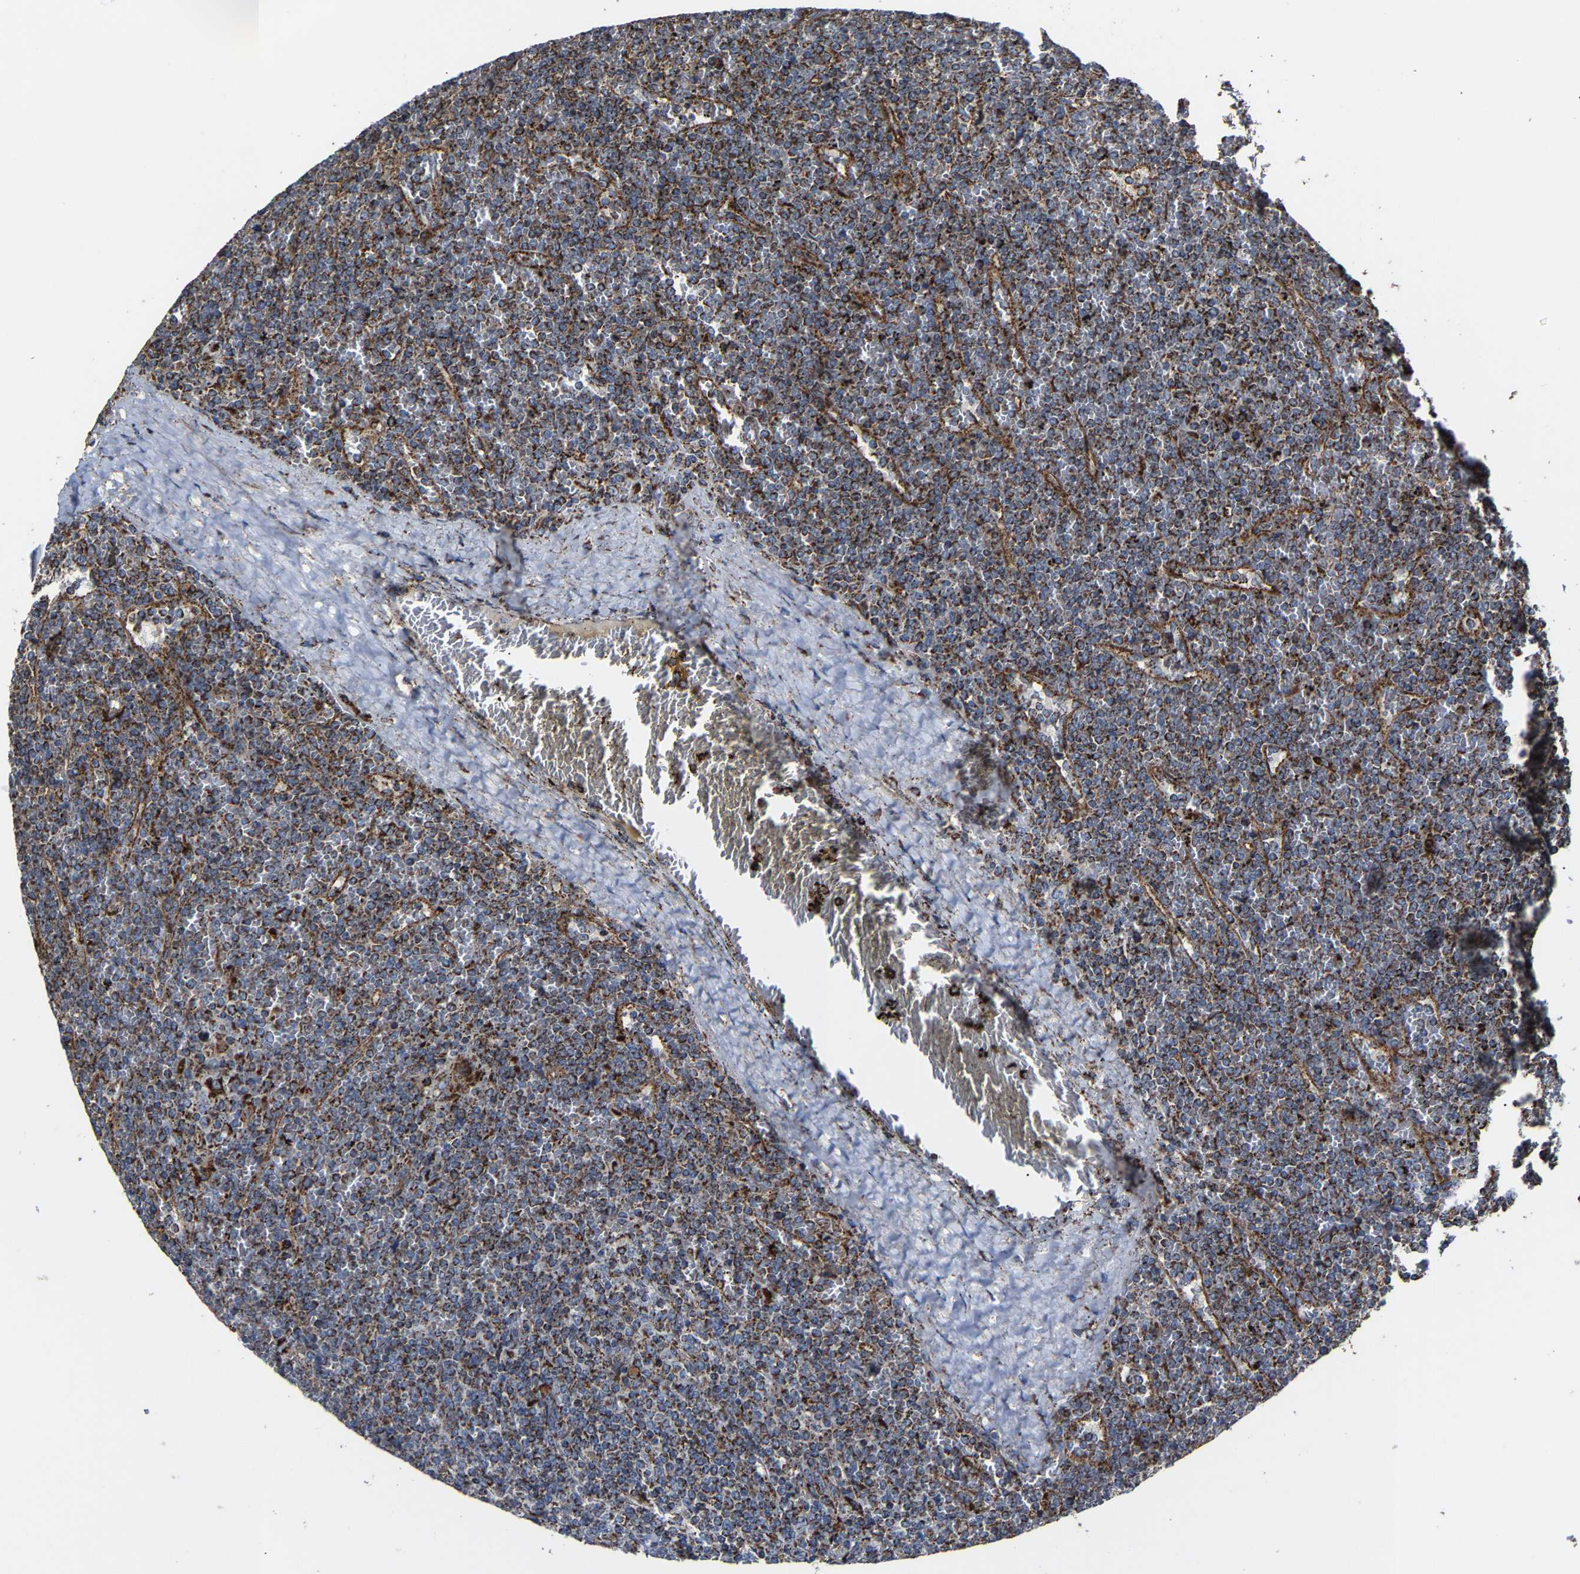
{"staining": {"intensity": "strong", "quantity": ">75%", "location": "cytoplasmic/membranous"}, "tissue": "lymphoma", "cell_type": "Tumor cells", "image_type": "cancer", "snomed": [{"axis": "morphology", "description": "Malignant lymphoma, non-Hodgkin's type, Low grade"}, {"axis": "topography", "description": "Spleen"}], "caption": "The immunohistochemical stain labels strong cytoplasmic/membranous expression in tumor cells of lymphoma tissue.", "gene": "NDUFV3", "patient": {"sex": "female", "age": 19}}